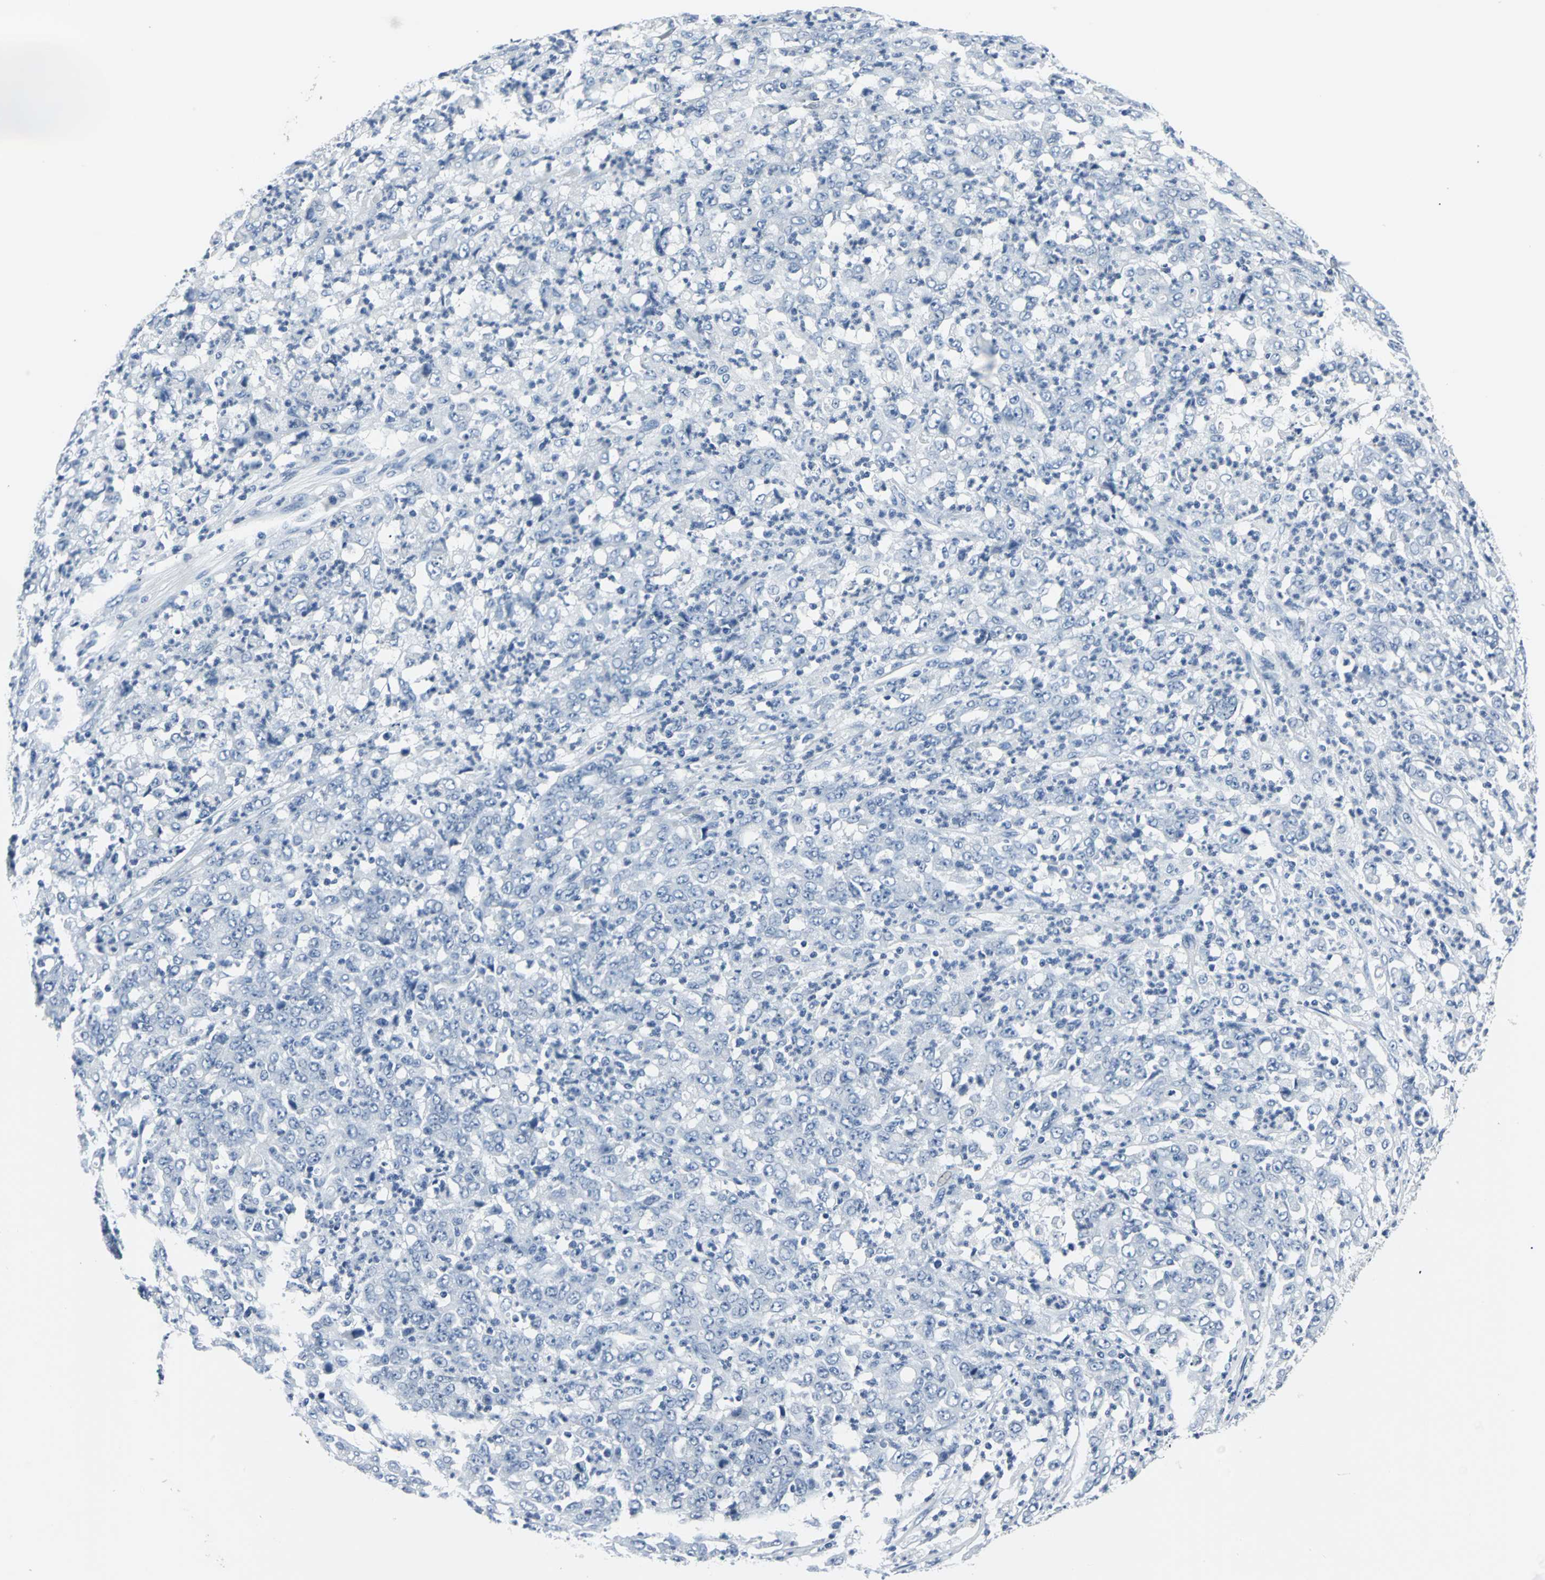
{"staining": {"intensity": "negative", "quantity": "none", "location": "none"}, "tissue": "stomach cancer", "cell_type": "Tumor cells", "image_type": "cancer", "snomed": [{"axis": "morphology", "description": "Adenocarcinoma, NOS"}, {"axis": "topography", "description": "Stomach, lower"}], "caption": "Tumor cells show no significant positivity in stomach adenocarcinoma.", "gene": "RIPOR1", "patient": {"sex": "female", "age": 71}}